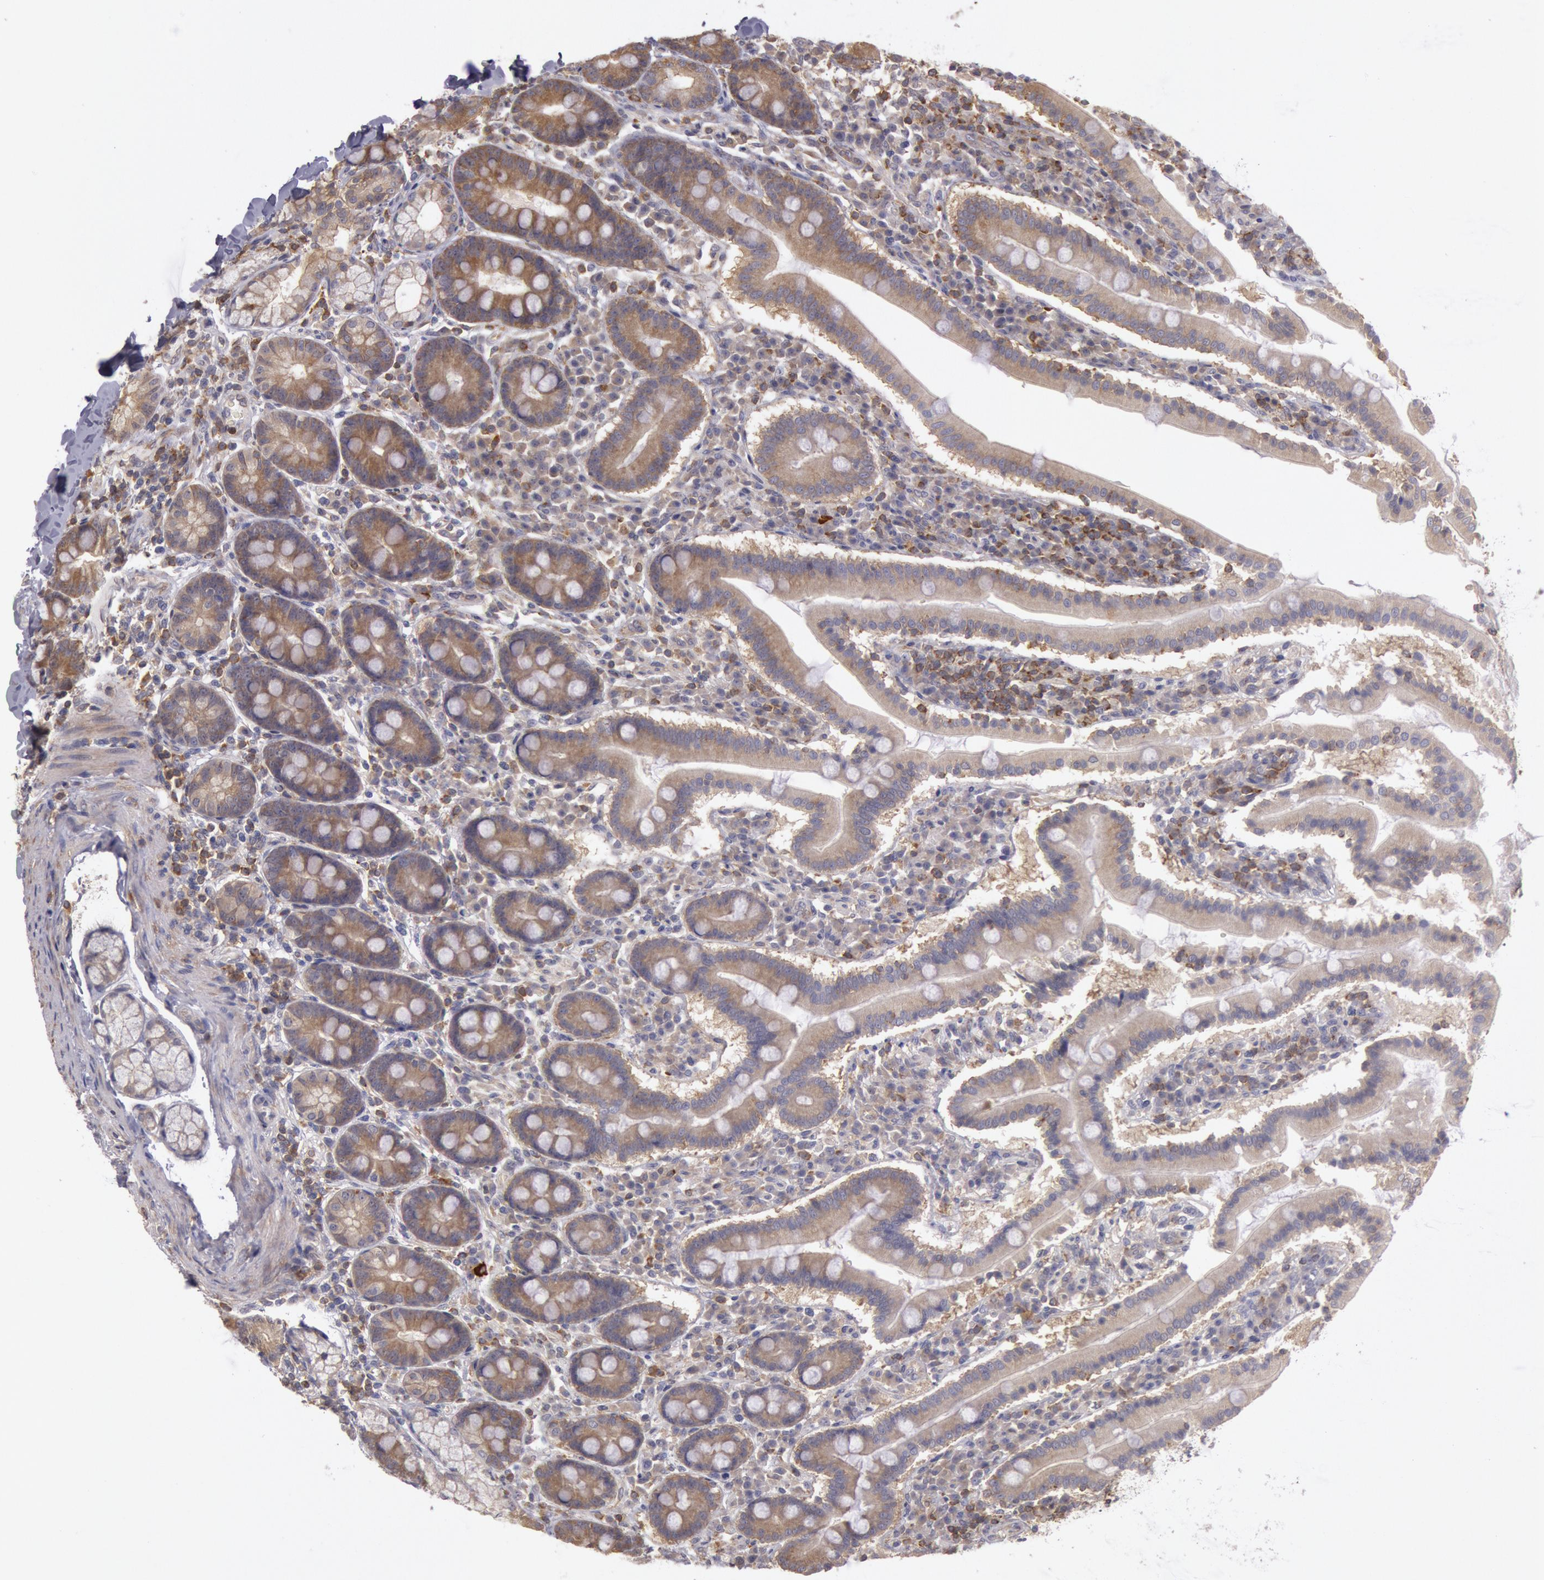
{"staining": {"intensity": "moderate", "quantity": ">75%", "location": "cytoplasmic/membranous"}, "tissue": "duodenum", "cell_type": "Glandular cells", "image_type": "normal", "snomed": [{"axis": "morphology", "description": "Normal tissue, NOS"}, {"axis": "topography", "description": "Duodenum"}], "caption": "Immunohistochemical staining of normal duodenum demonstrates >75% levels of moderate cytoplasmic/membranous protein staining in approximately >75% of glandular cells.", "gene": "NMT2", "patient": {"sex": "male", "age": 50}}